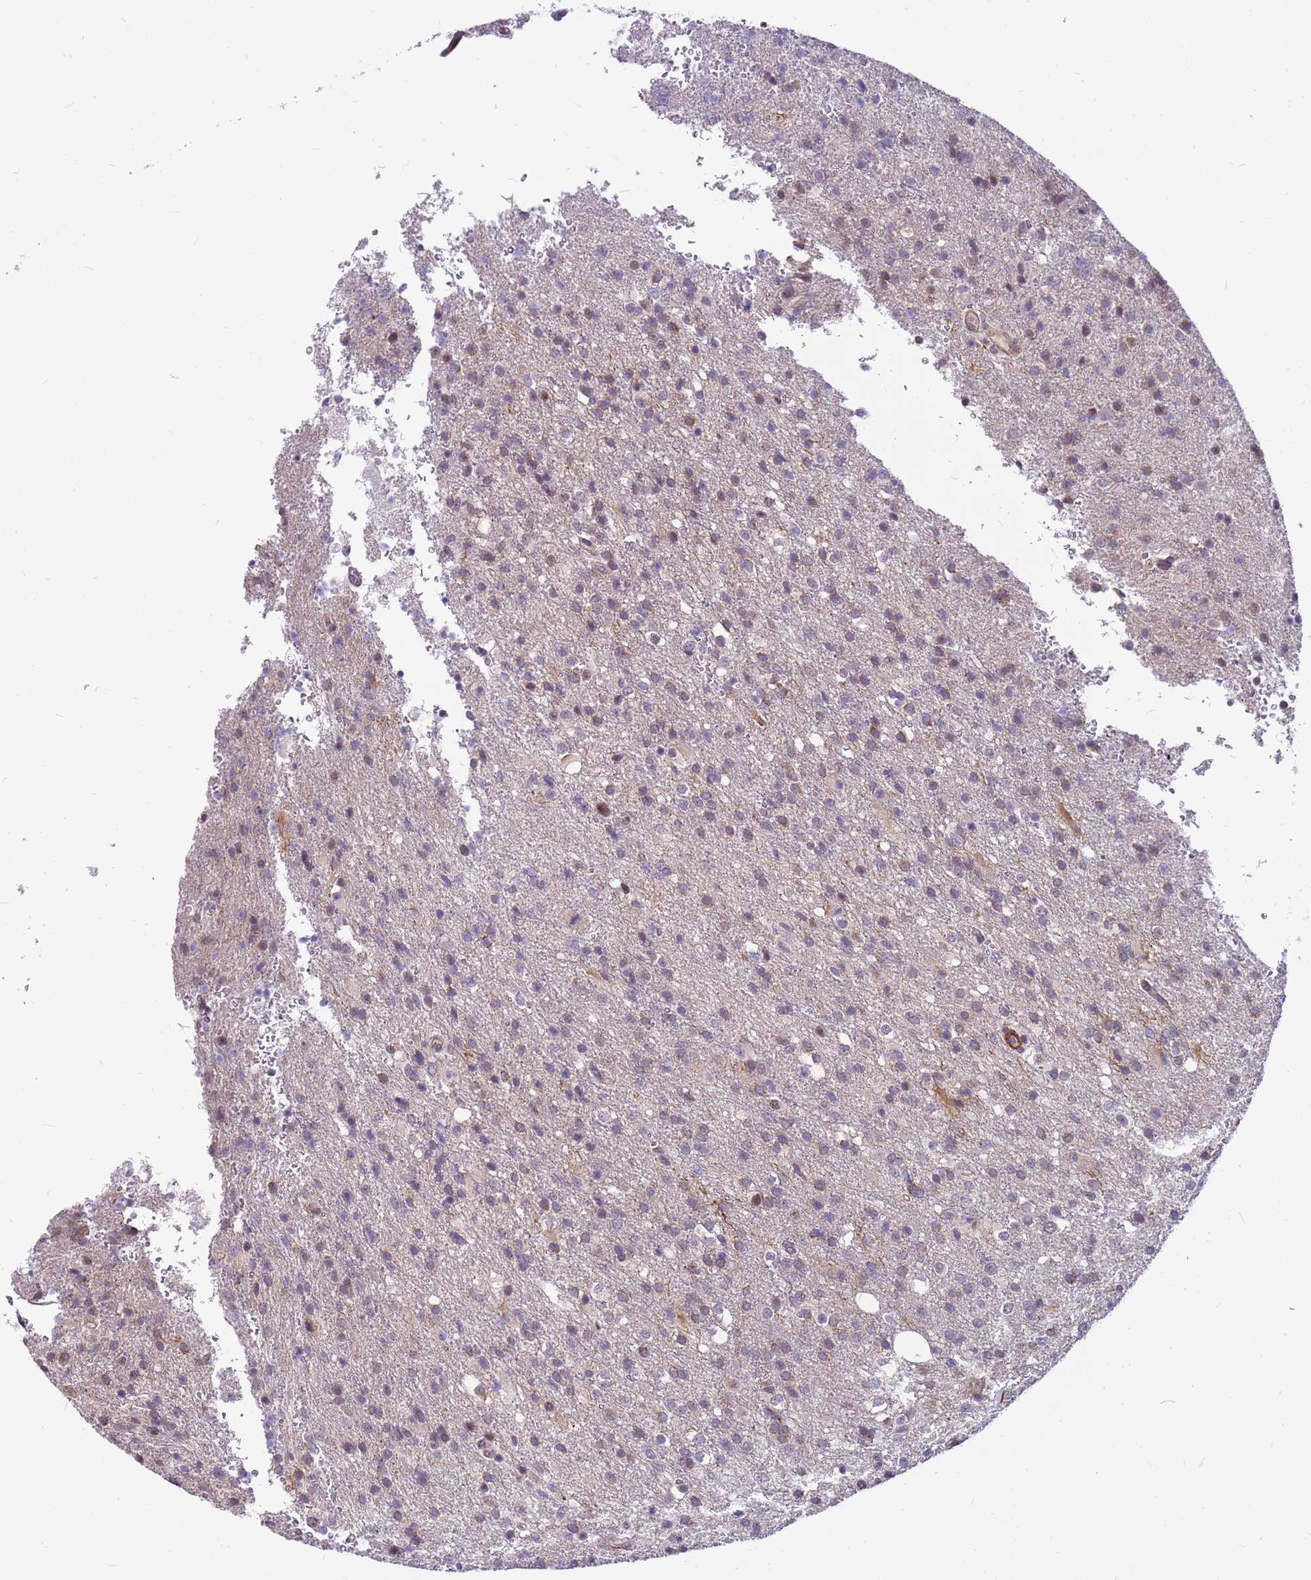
{"staining": {"intensity": "weak", "quantity": "<25%", "location": "nuclear"}, "tissue": "glioma", "cell_type": "Tumor cells", "image_type": "cancer", "snomed": [{"axis": "morphology", "description": "Glioma, malignant, High grade"}, {"axis": "topography", "description": "Brain"}], "caption": "An IHC photomicrograph of glioma is shown. There is no staining in tumor cells of glioma.", "gene": "POLE3", "patient": {"sex": "female", "age": 74}}